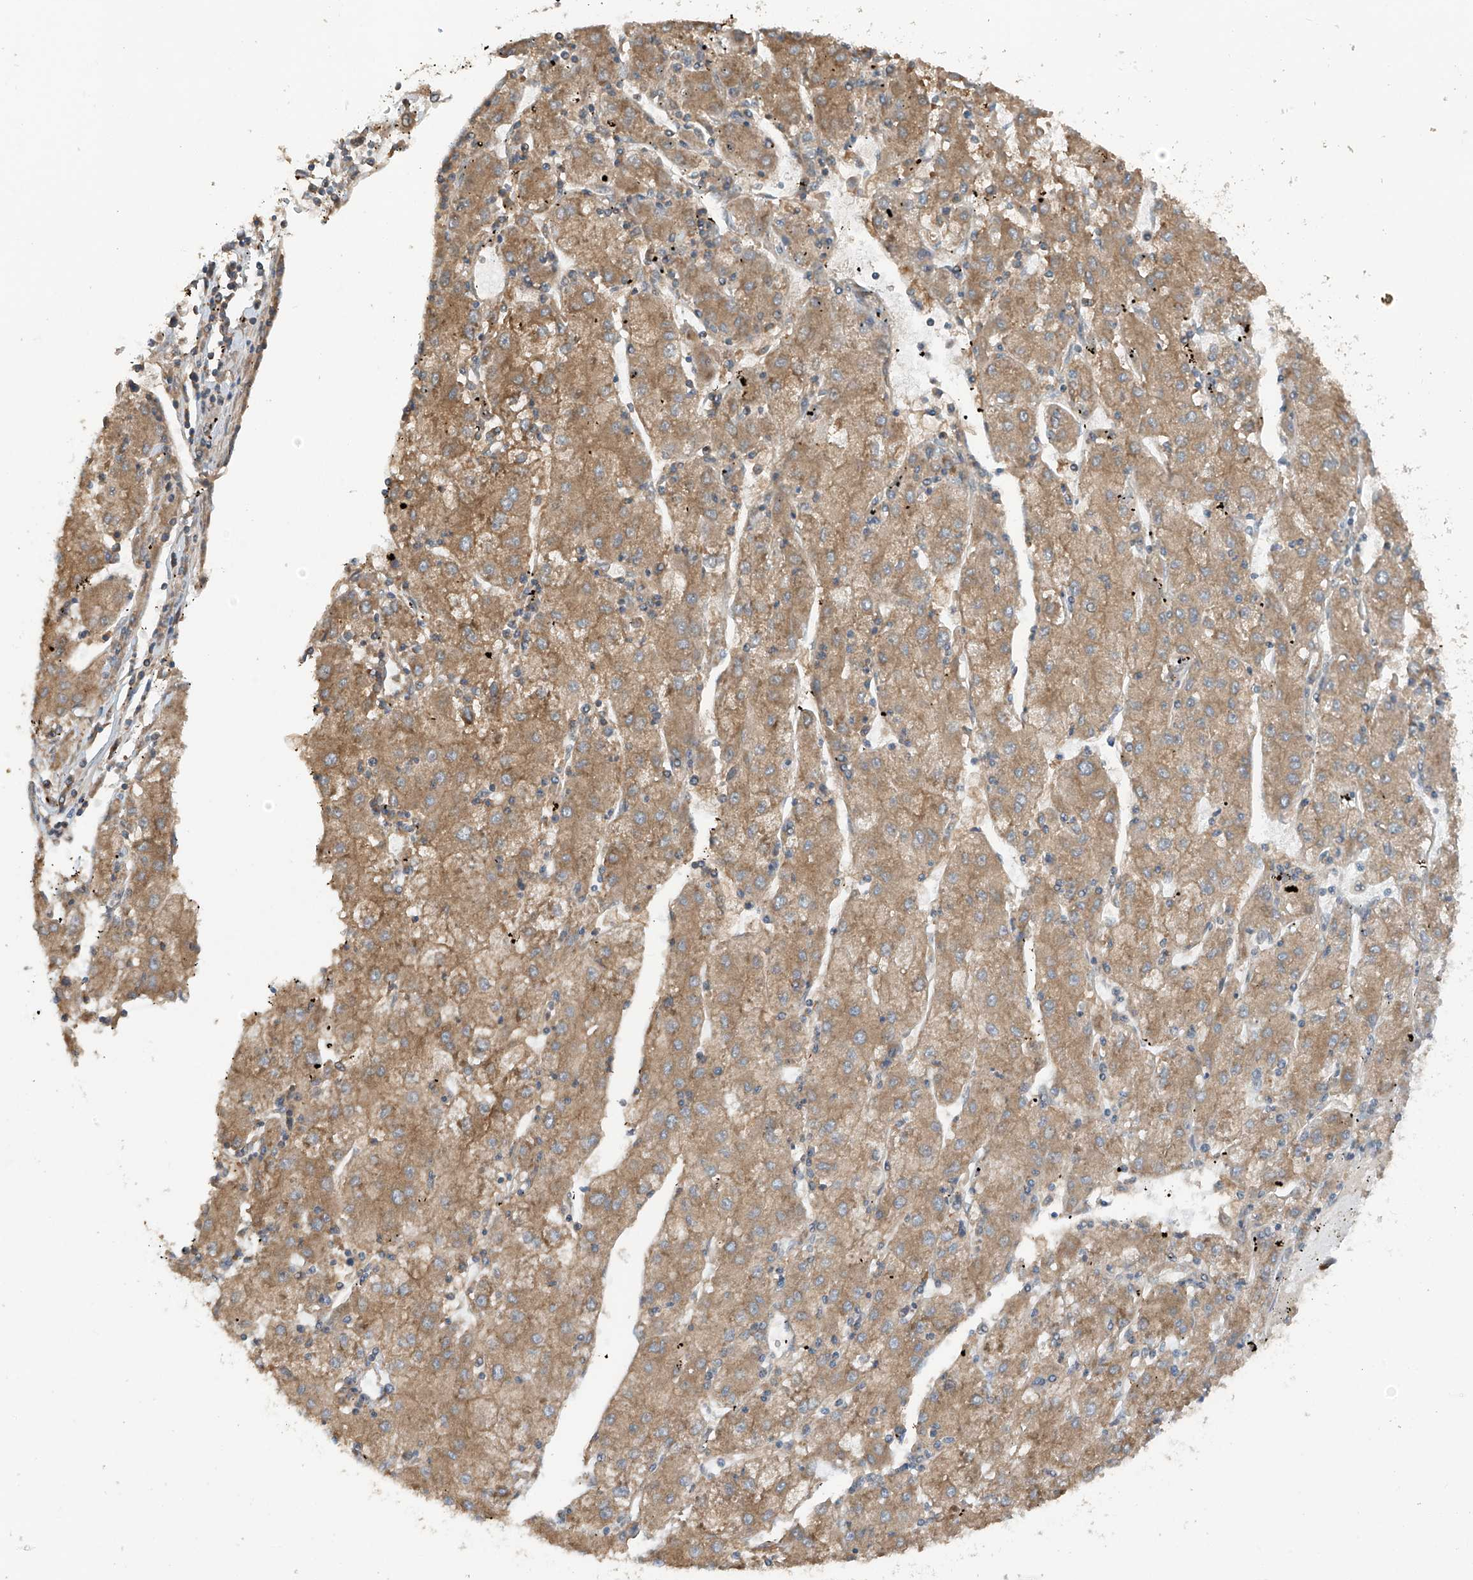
{"staining": {"intensity": "moderate", "quantity": "25%-75%", "location": "cytoplasmic/membranous"}, "tissue": "liver cancer", "cell_type": "Tumor cells", "image_type": "cancer", "snomed": [{"axis": "morphology", "description": "Carcinoma, Hepatocellular, NOS"}, {"axis": "topography", "description": "Liver"}], "caption": "Liver hepatocellular carcinoma stained for a protein (brown) displays moderate cytoplasmic/membranous positive expression in approximately 25%-75% of tumor cells.", "gene": "RPAIN", "patient": {"sex": "male", "age": 72}}